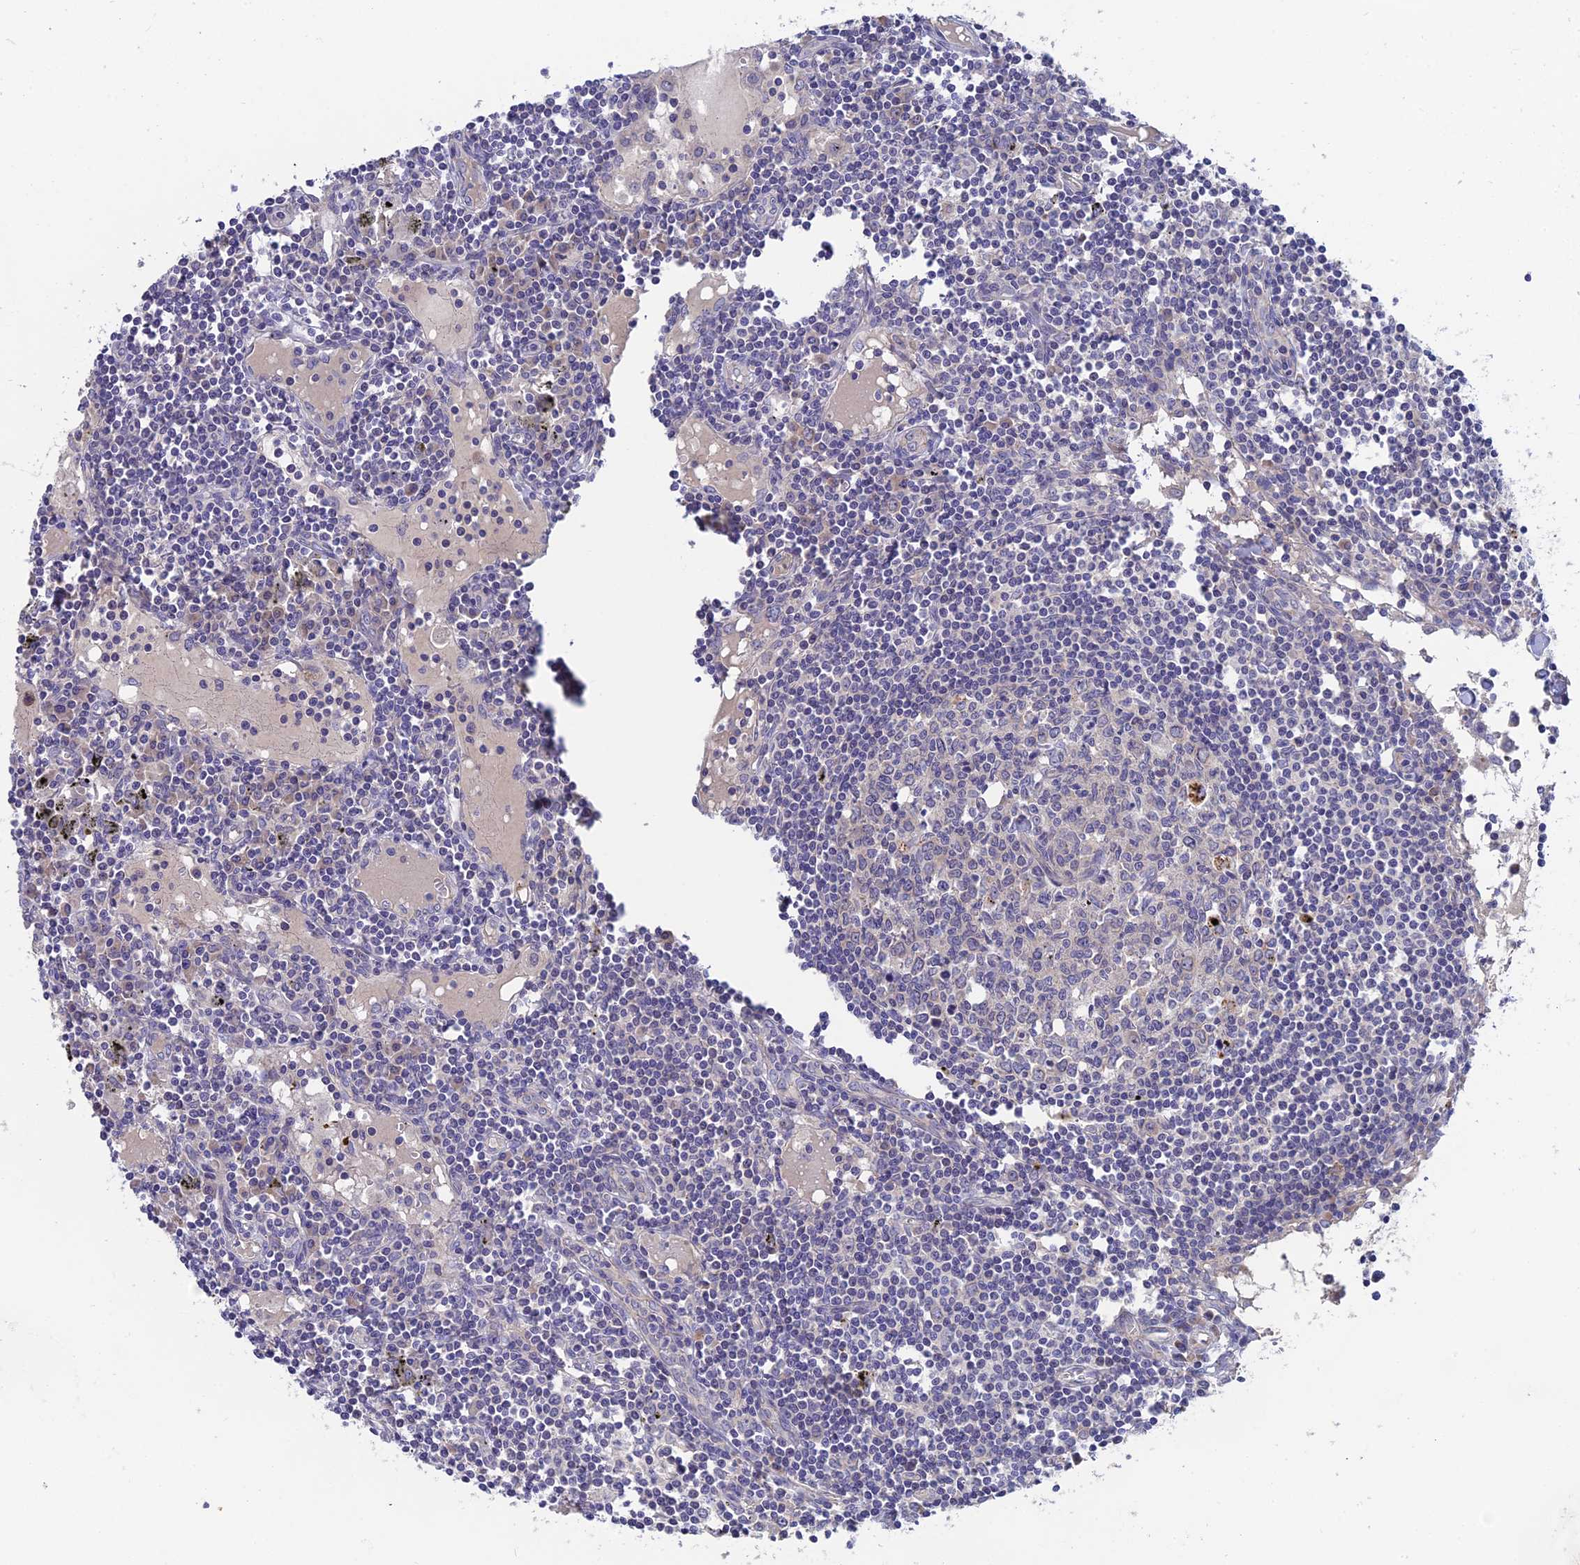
{"staining": {"intensity": "negative", "quantity": "none", "location": "none"}, "tissue": "lymph node", "cell_type": "Germinal center cells", "image_type": "normal", "snomed": [{"axis": "morphology", "description": "Normal tissue, NOS"}, {"axis": "topography", "description": "Lymph node"}], "caption": "The immunohistochemistry micrograph has no significant positivity in germinal center cells of lymph node. (DAB (3,3'-diaminobenzidine) immunohistochemistry, high magnification).", "gene": "TENT4B", "patient": {"sex": "male", "age": 74}}